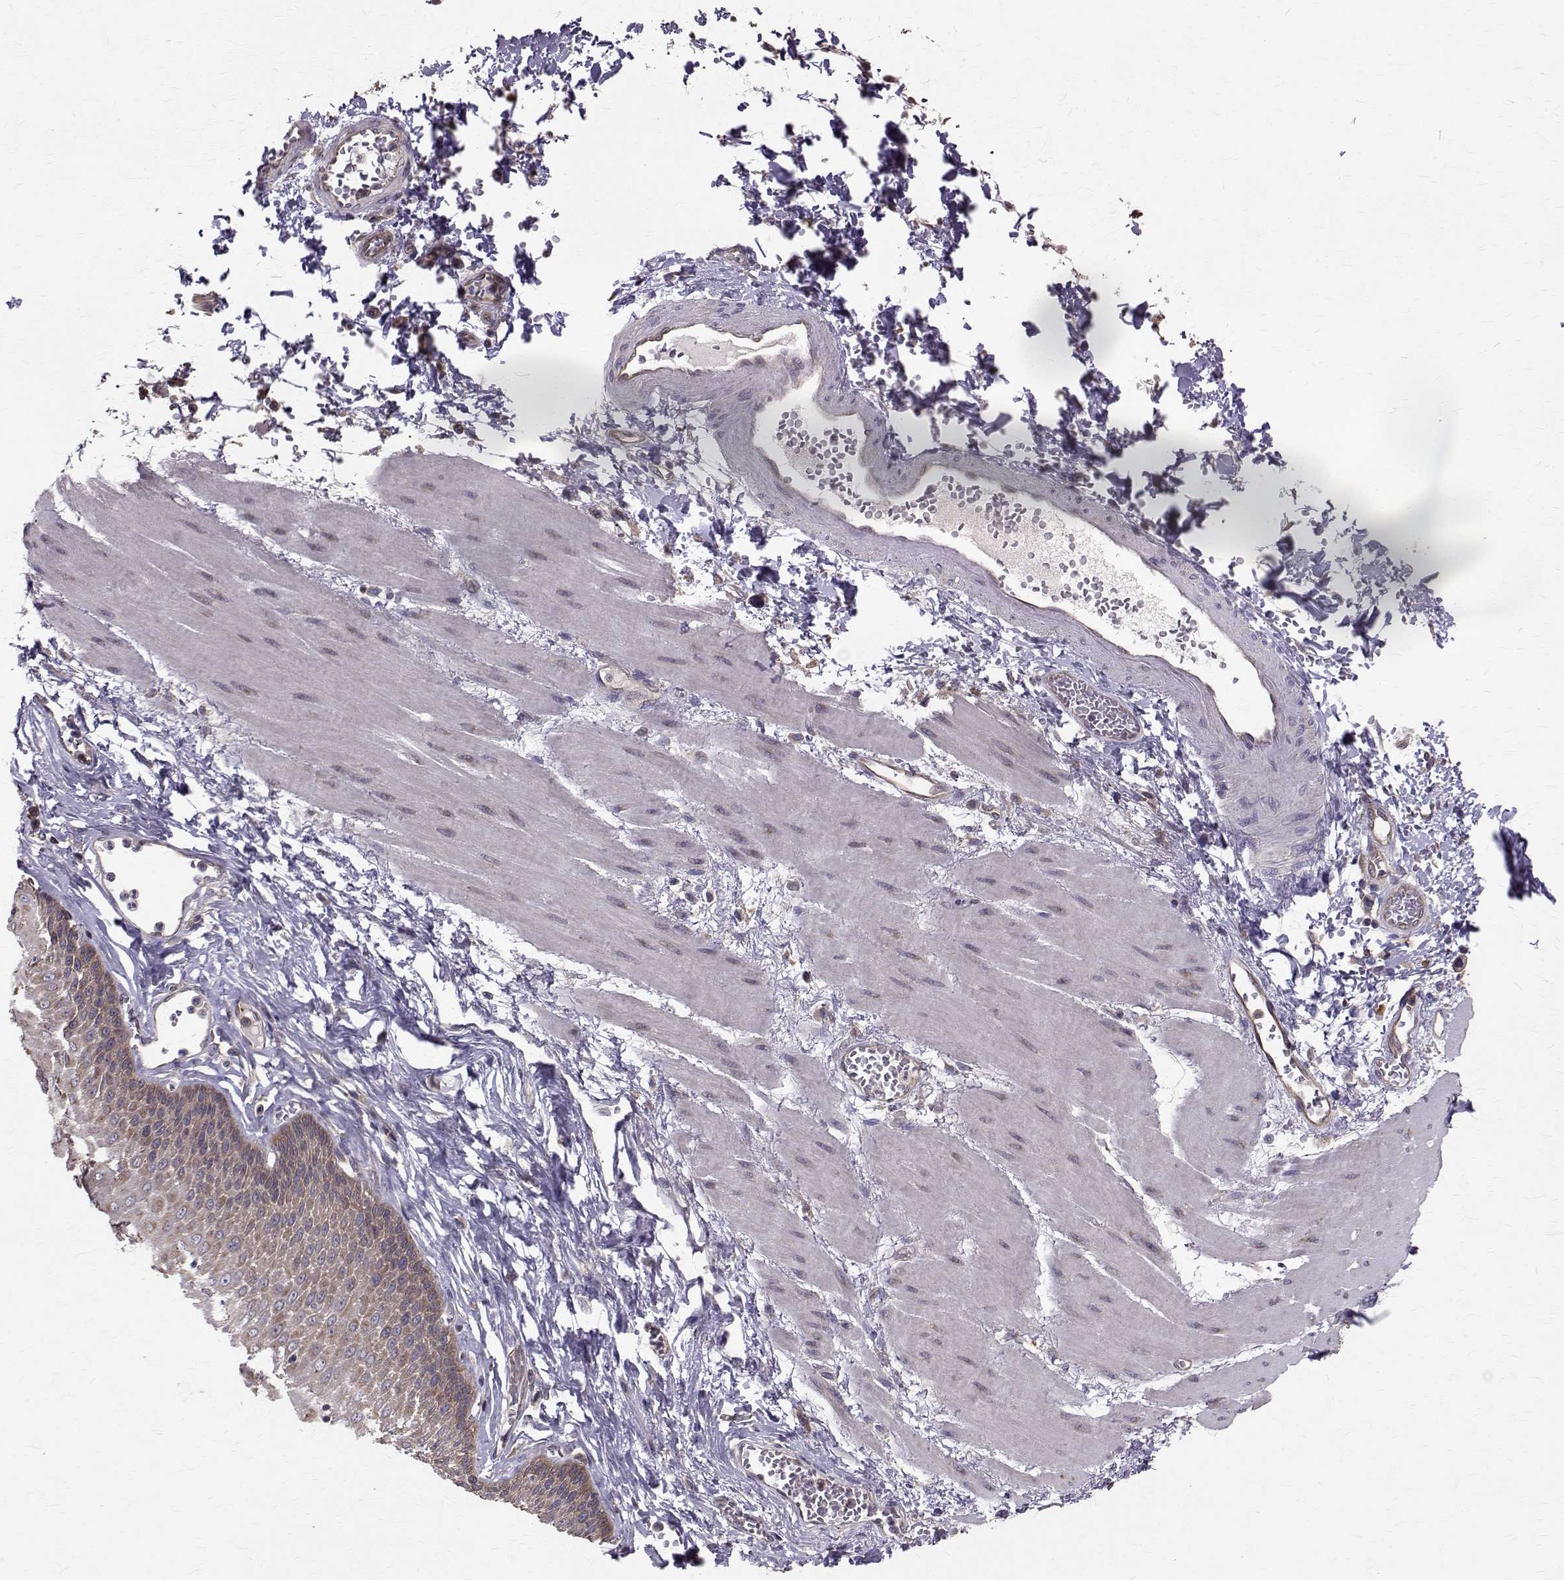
{"staining": {"intensity": "weak", "quantity": "25%-75%", "location": "cytoplasmic/membranous"}, "tissue": "esophagus", "cell_type": "Squamous epithelial cells", "image_type": "normal", "snomed": [{"axis": "morphology", "description": "Normal tissue, NOS"}, {"axis": "topography", "description": "Esophagus"}], "caption": "A histopathology image showing weak cytoplasmic/membranous expression in about 25%-75% of squamous epithelial cells in unremarkable esophagus, as visualized by brown immunohistochemical staining.", "gene": "FARSB", "patient": {"sex": "male", "age": 60}}